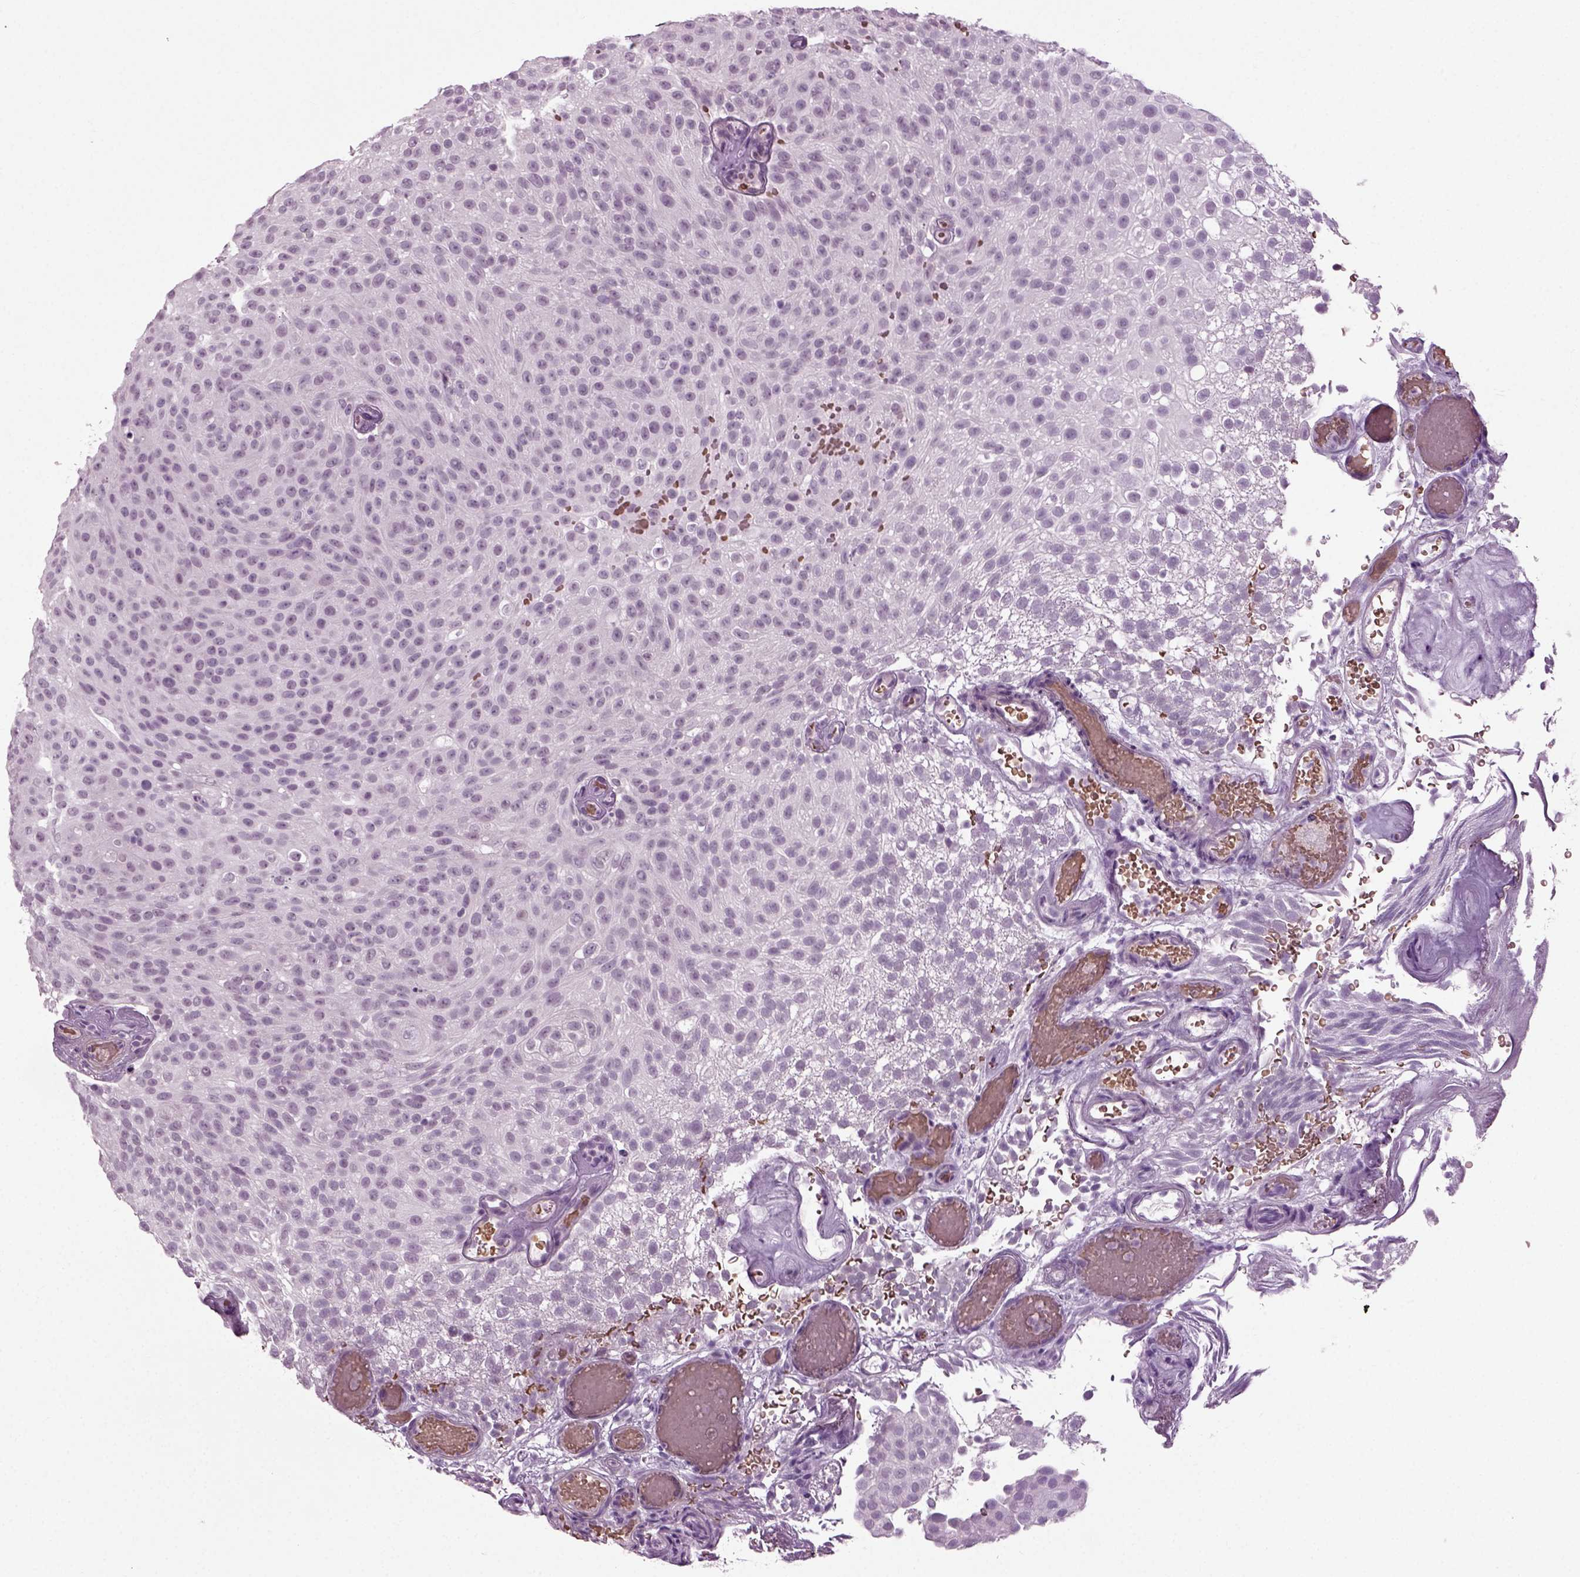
{"staining": {"intensity": "negative", "quantity": "none", "location": "none"}, "tissue": "urothelial cancer", "cell_type": "Tumor cells", "image_type": "cancer", "snomed": [{"axis": "morphology", "description": "Urothelial carcinoma, Low grade"}, {"axis": "topography", "description": "Urinary bladder"}], "caption": "A high-resolution image shows immunohistochemistry (IHC) staining of urothelial cancer, which displays no significant expression in tumor cells.", "gene": "ZC2HC1C", "patient": {"sex": "male", "age": 78}}